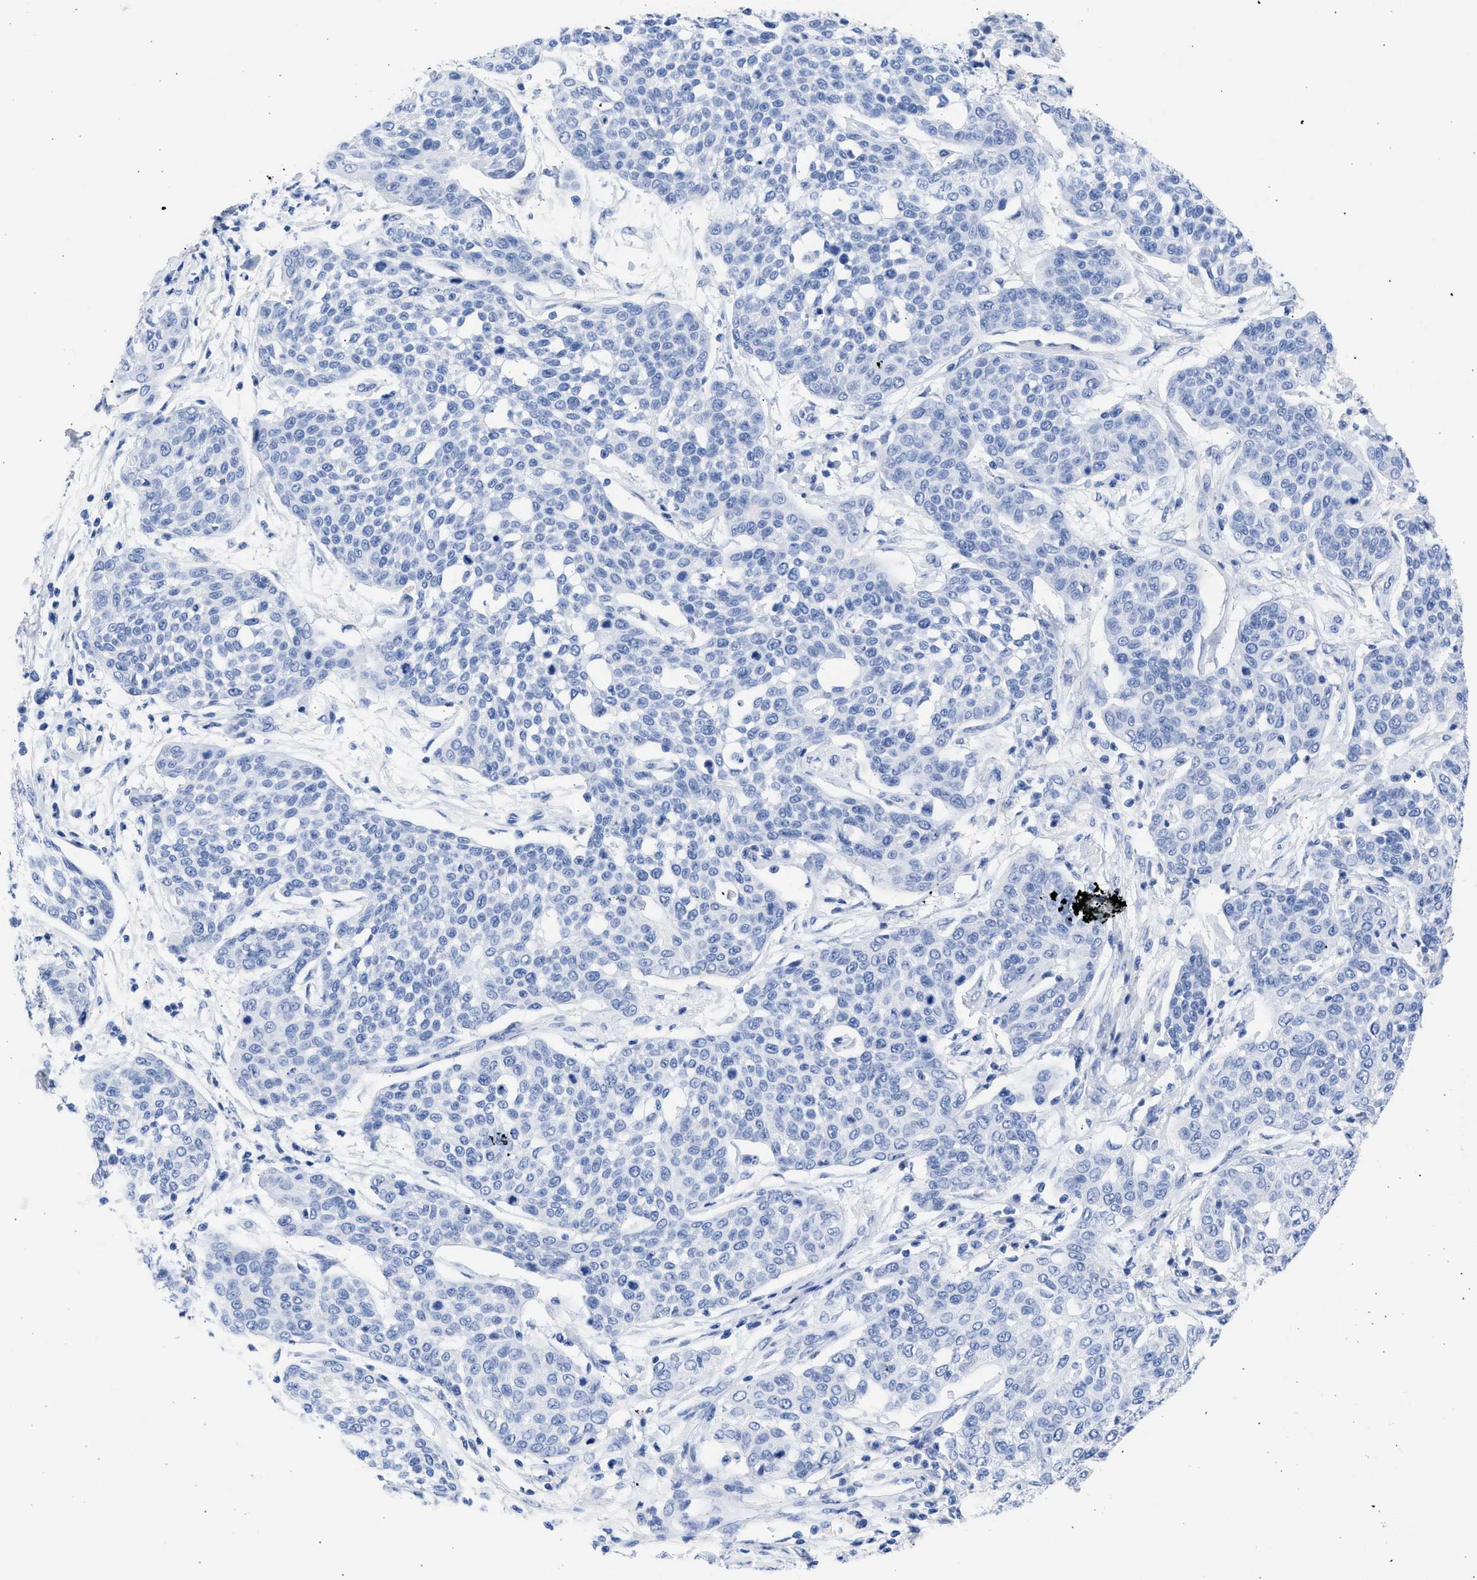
{"staining": {"intensity": "negative", "quantity": "none", "location": "none"}, "tissue": "cervical cancer", "cell_type": "Tumor cells", "image_type": "cancer", "snomed": [{"axis": "morphology", "description": "Squamous cell carcinoma, NOS"}, {"axis": "topography", "description": "Cervix"}], "caption": "High power microscopy image of an IHC histopathology image of cervical squamous cell carcinoma, revealing no significant expression in tumor cells.", "gene": "RSPH1", "patient": {"sex": "female", "age": 34}}